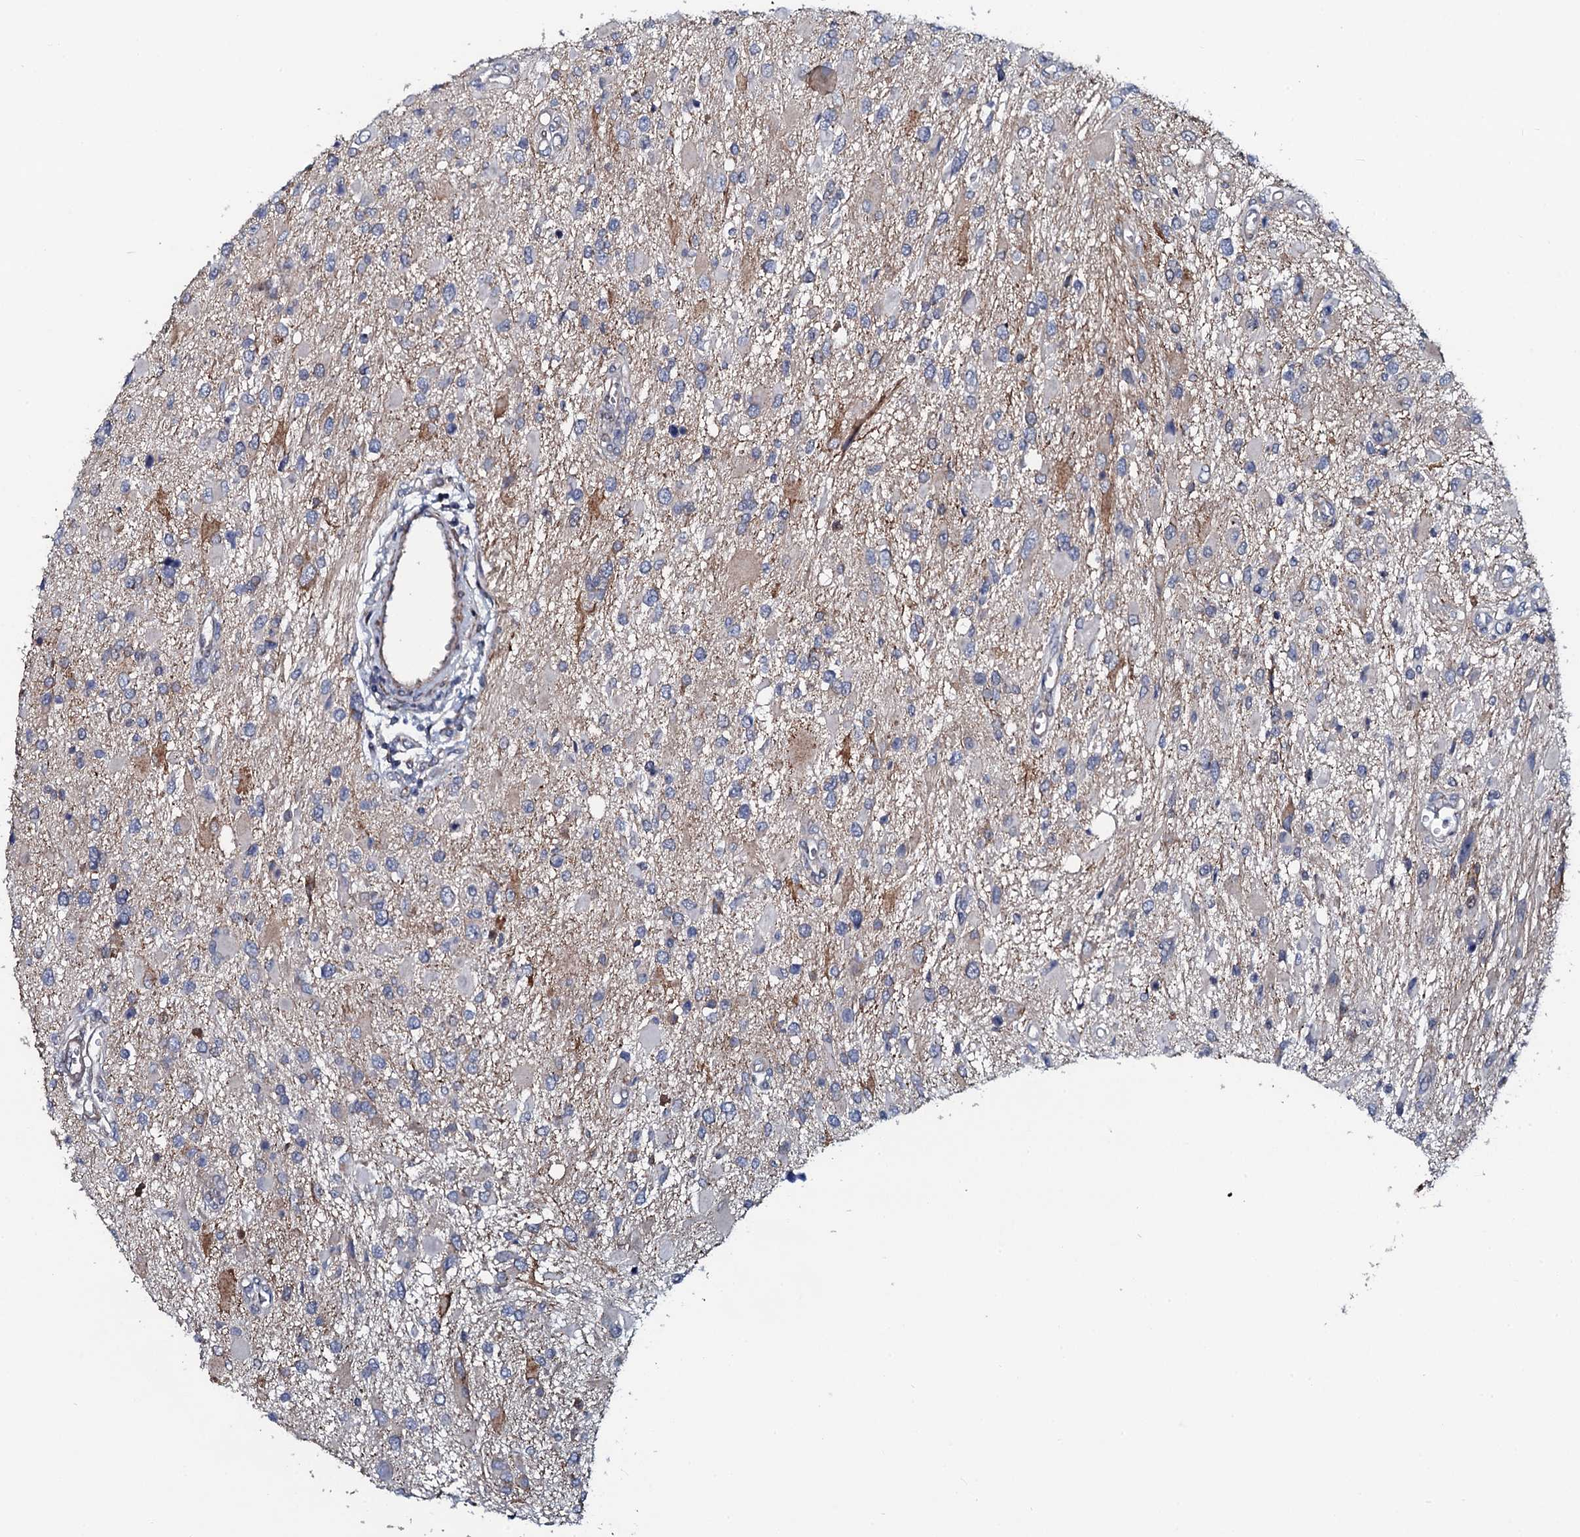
{"staining": {"intensity": "negative", "quantity": "none", "location": "none"}, "tissue": "glioma", "cell_type": "Tumor cells", "image_type": "cancer", "snomed": [{"axis": "morphology", "description": "Glioma, malignant, High grade"}, {"axis": "topography", "description": "Brain"}], "caption": "DAB (3,3'-diaminobenzidine) immunohistochemical staining of human malignant high-grade glioma reveals no significant expression in tumor cells.", "gene": "KCTD4", "patient": {"sex": "male", "age": 53}}